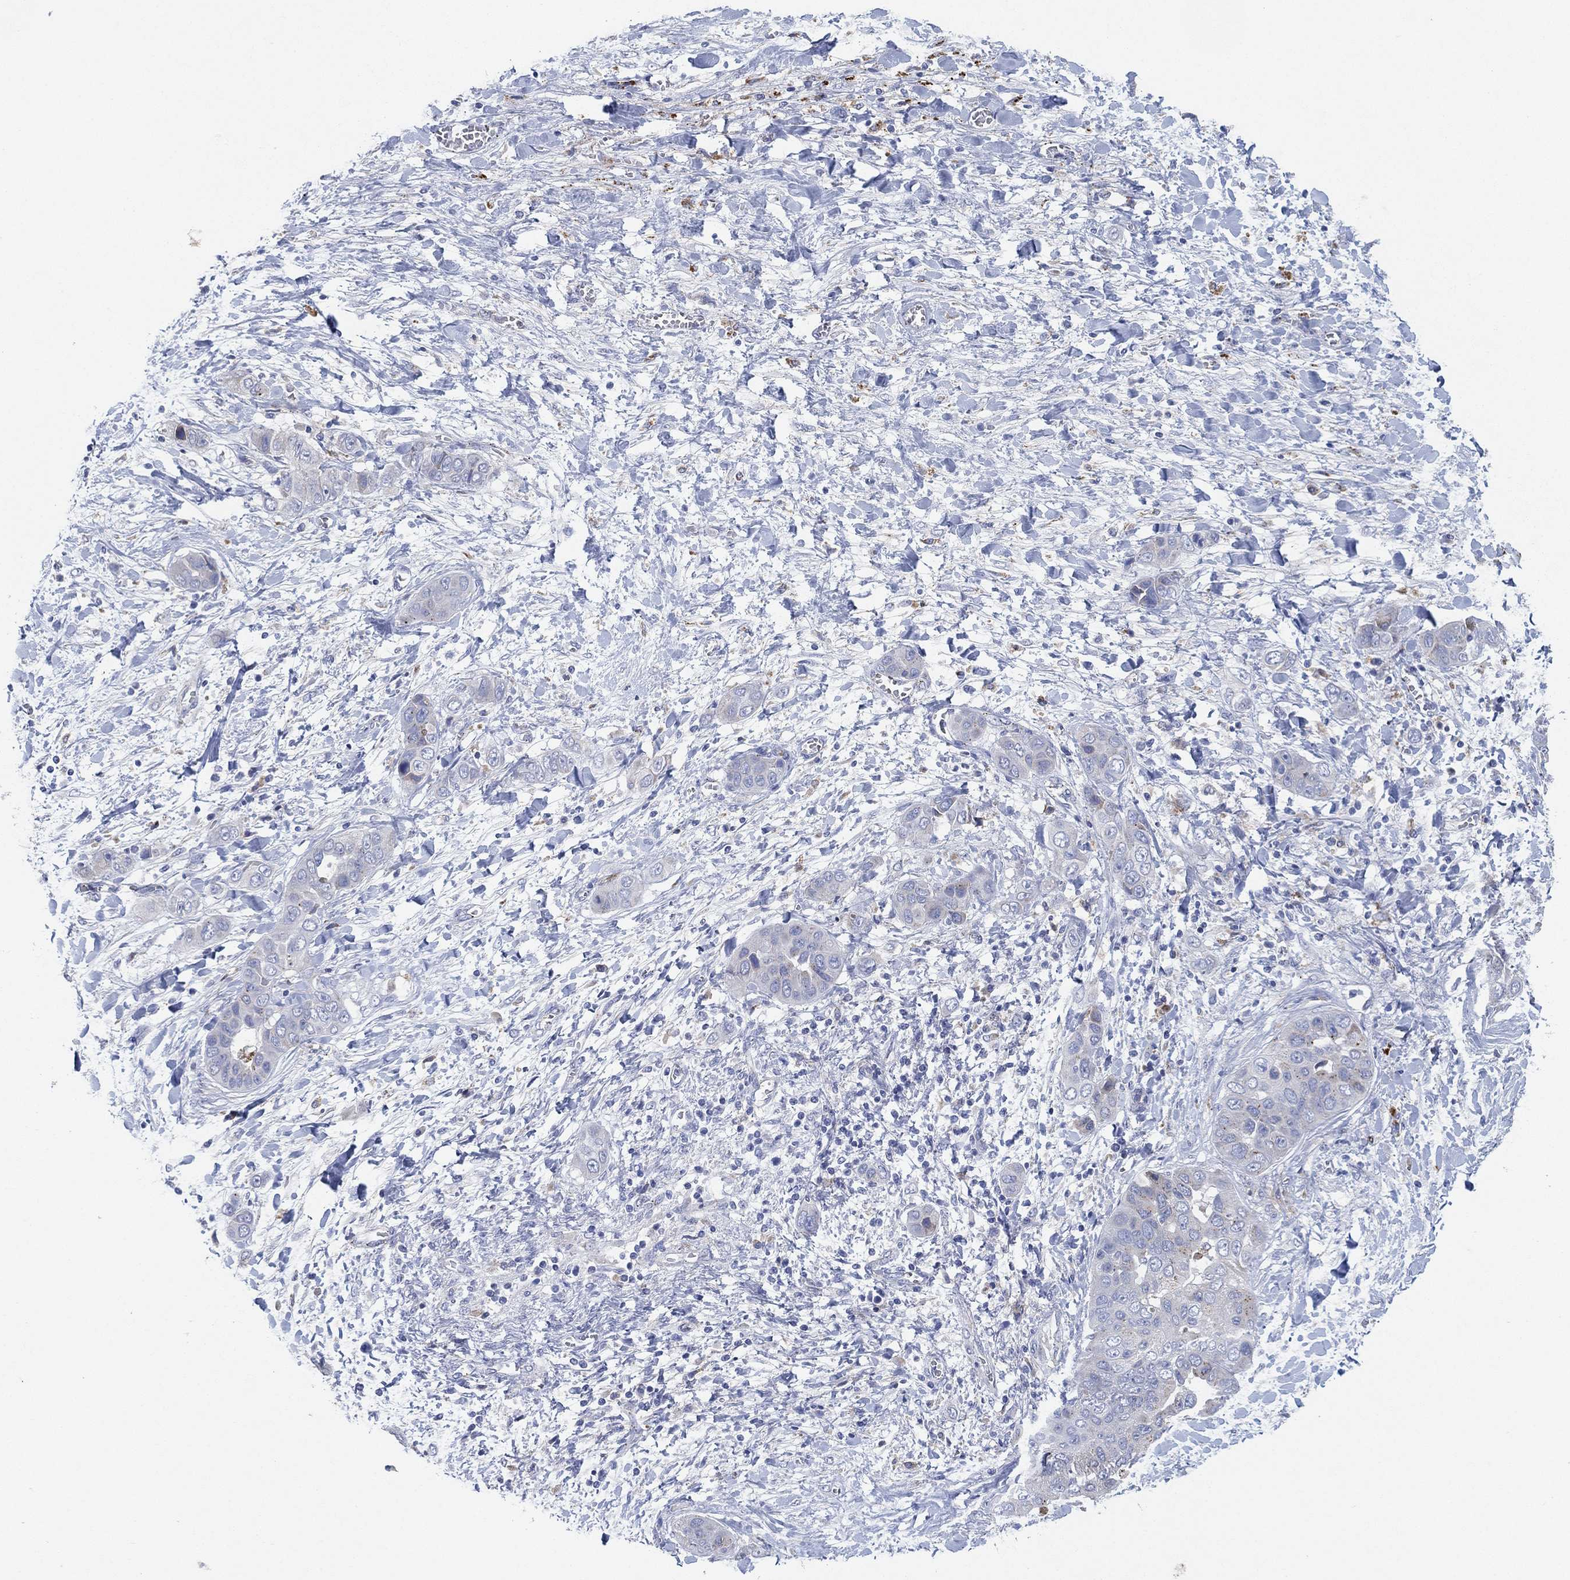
{"staining": {"intensity": "negative", "quantity": "none", "location": "none"}, "tissue": "liver cancer", "cell_type": "Tumor cells", "image_type": "cancer", "snomed": [{"axis": "morphology", "description": "Cholangiocarcinoma"}, {"axis": "topography", "description": "Liver"}], "caption": "Liver cancer stained for a protein using immunohistochemistry (IHC) demonstrates no staining tumor cells.", "gene": "GALNS", "patient": {"sex": "female", "age": 52}}